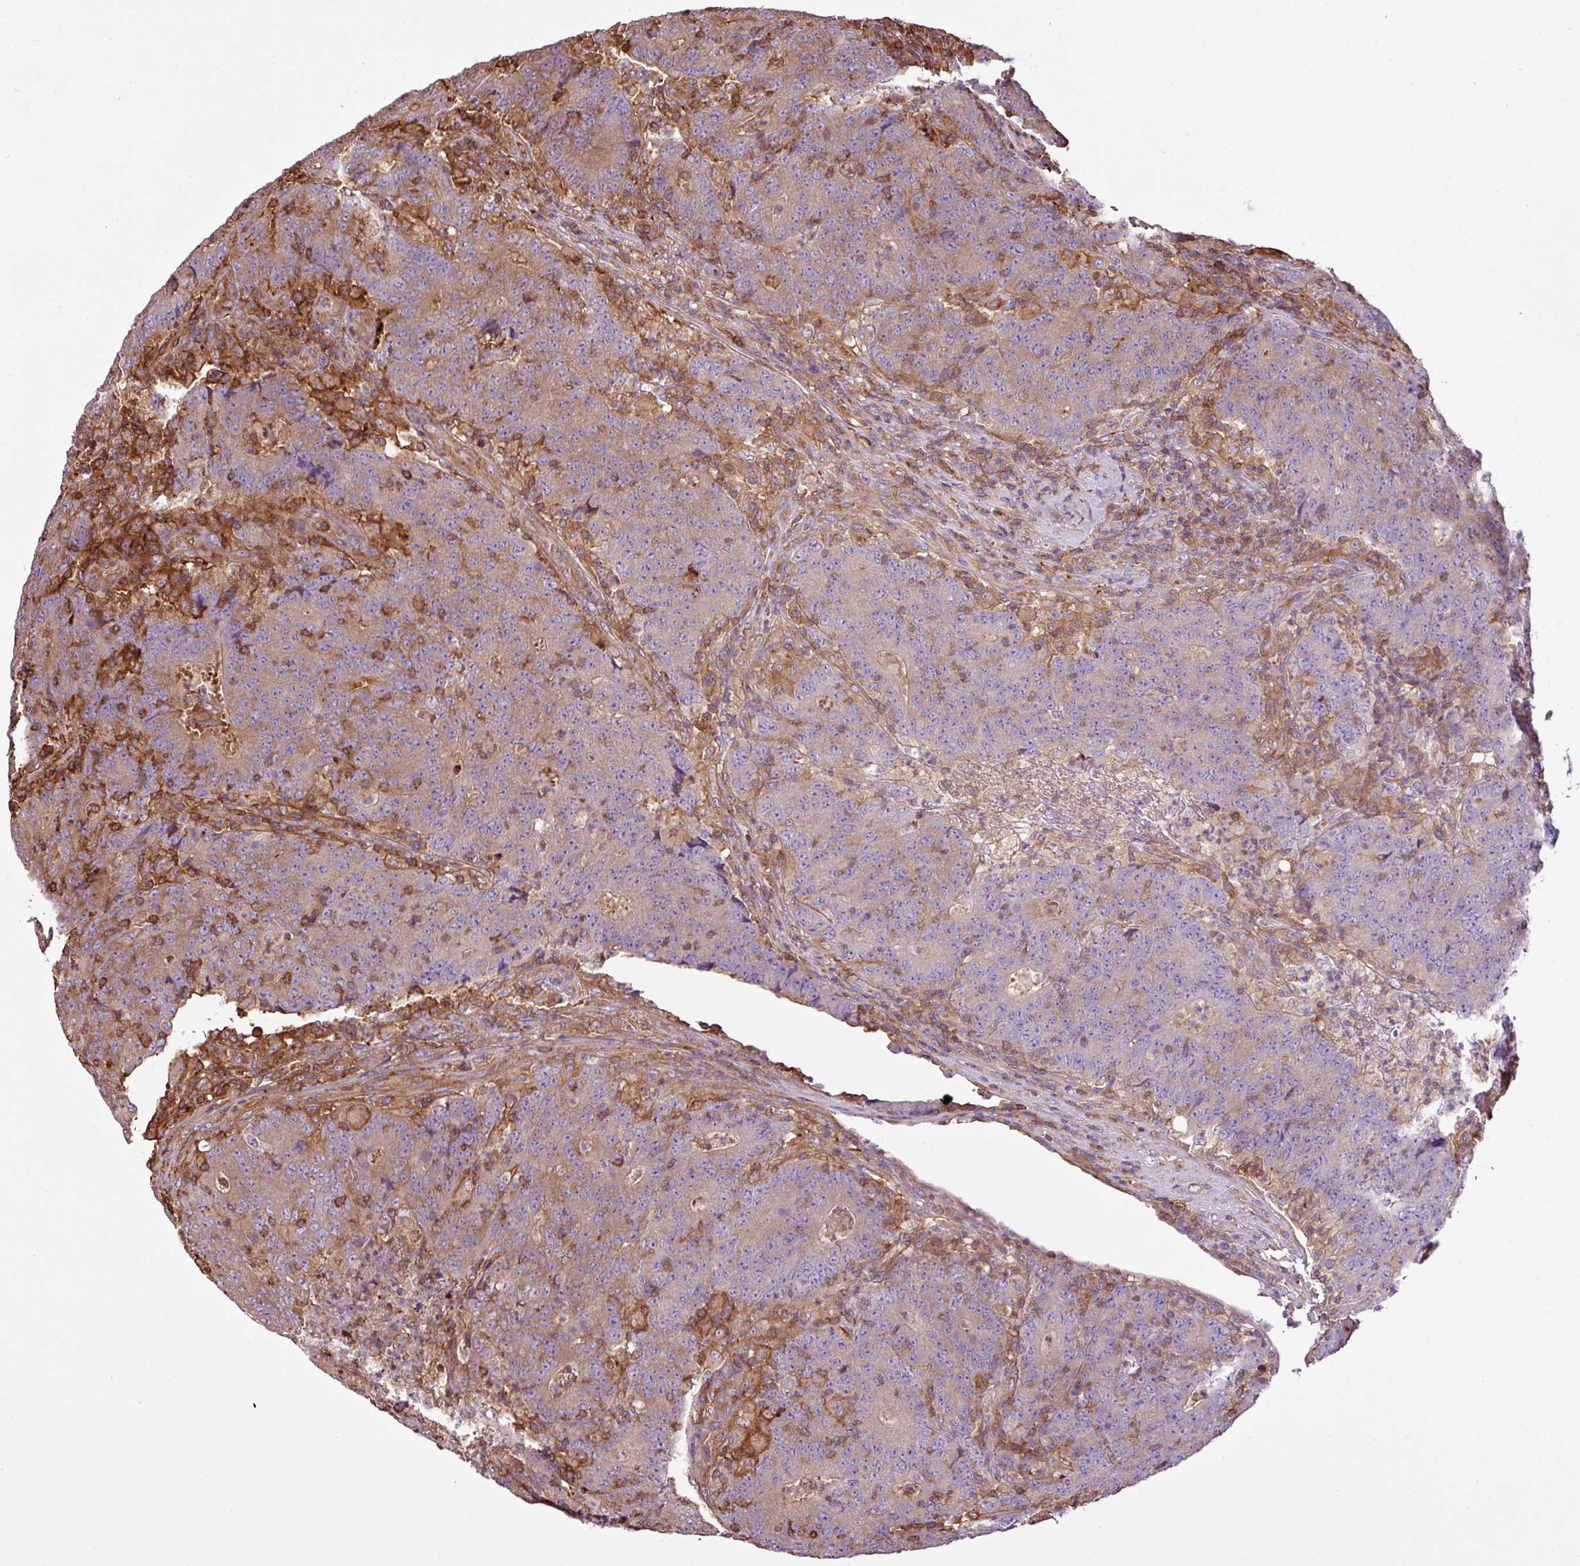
{"staining": {"intensity": "moderate", "quantity": "<25%", "location": "cytoplasmic/membranous"}, "tissue": "colorectal cancer", "cell_type": "Tumor cells", "image_type": "cancer", "snomed": [{"axis": "morphology", "description": "Adenocarcinoma, NOS"}, {"axis": "topography", "description": "Colon"}], "caption": "About <25% of tumor cells in human colorectal cancer display moderate cytoplasmic/membranous protein staining as visualized by brown immunohistochemical staining.", "gene": "PGAP6", "patient": {"sex": "female", "age": 75}}